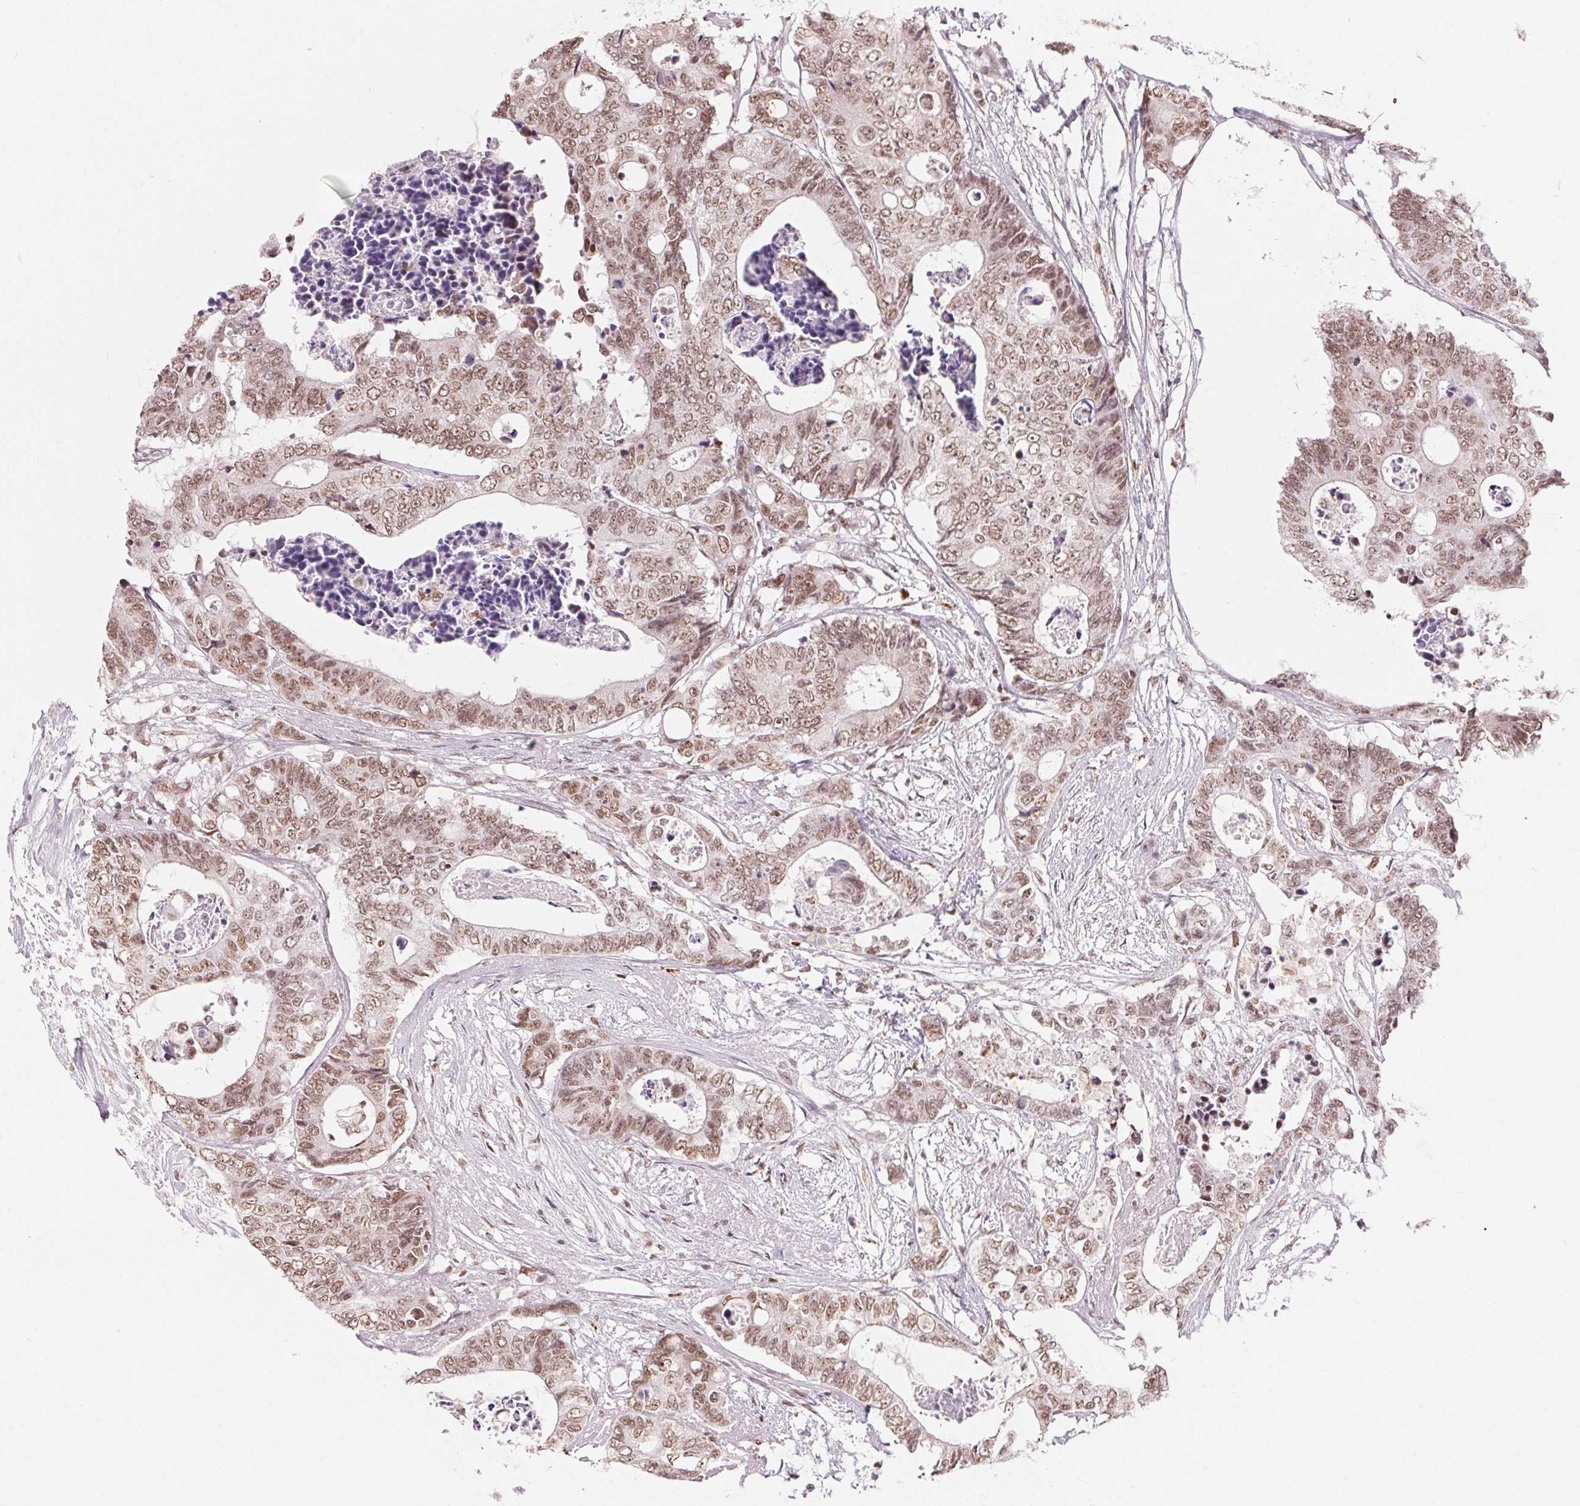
{"staining": {"intensity": "moderate", "quantity": ">75%", "location": "nuclear"}, "tissue": "colorectal cancer", "cell_type": "Tumor cells", "image_type": "cancer", "snomed": [{"axis": "morphology", "description": "Adenocarcinoma, NOS"}, {"axis": "topography", "description": "Colon"}], "caption": "A brown stain shows moderate nuclear staining of a protein in colorectal cancer (adenocarcinoma) tumor cells.", "gene": "NFE2L1", "patient": {"sex": "female", "age": 48}}